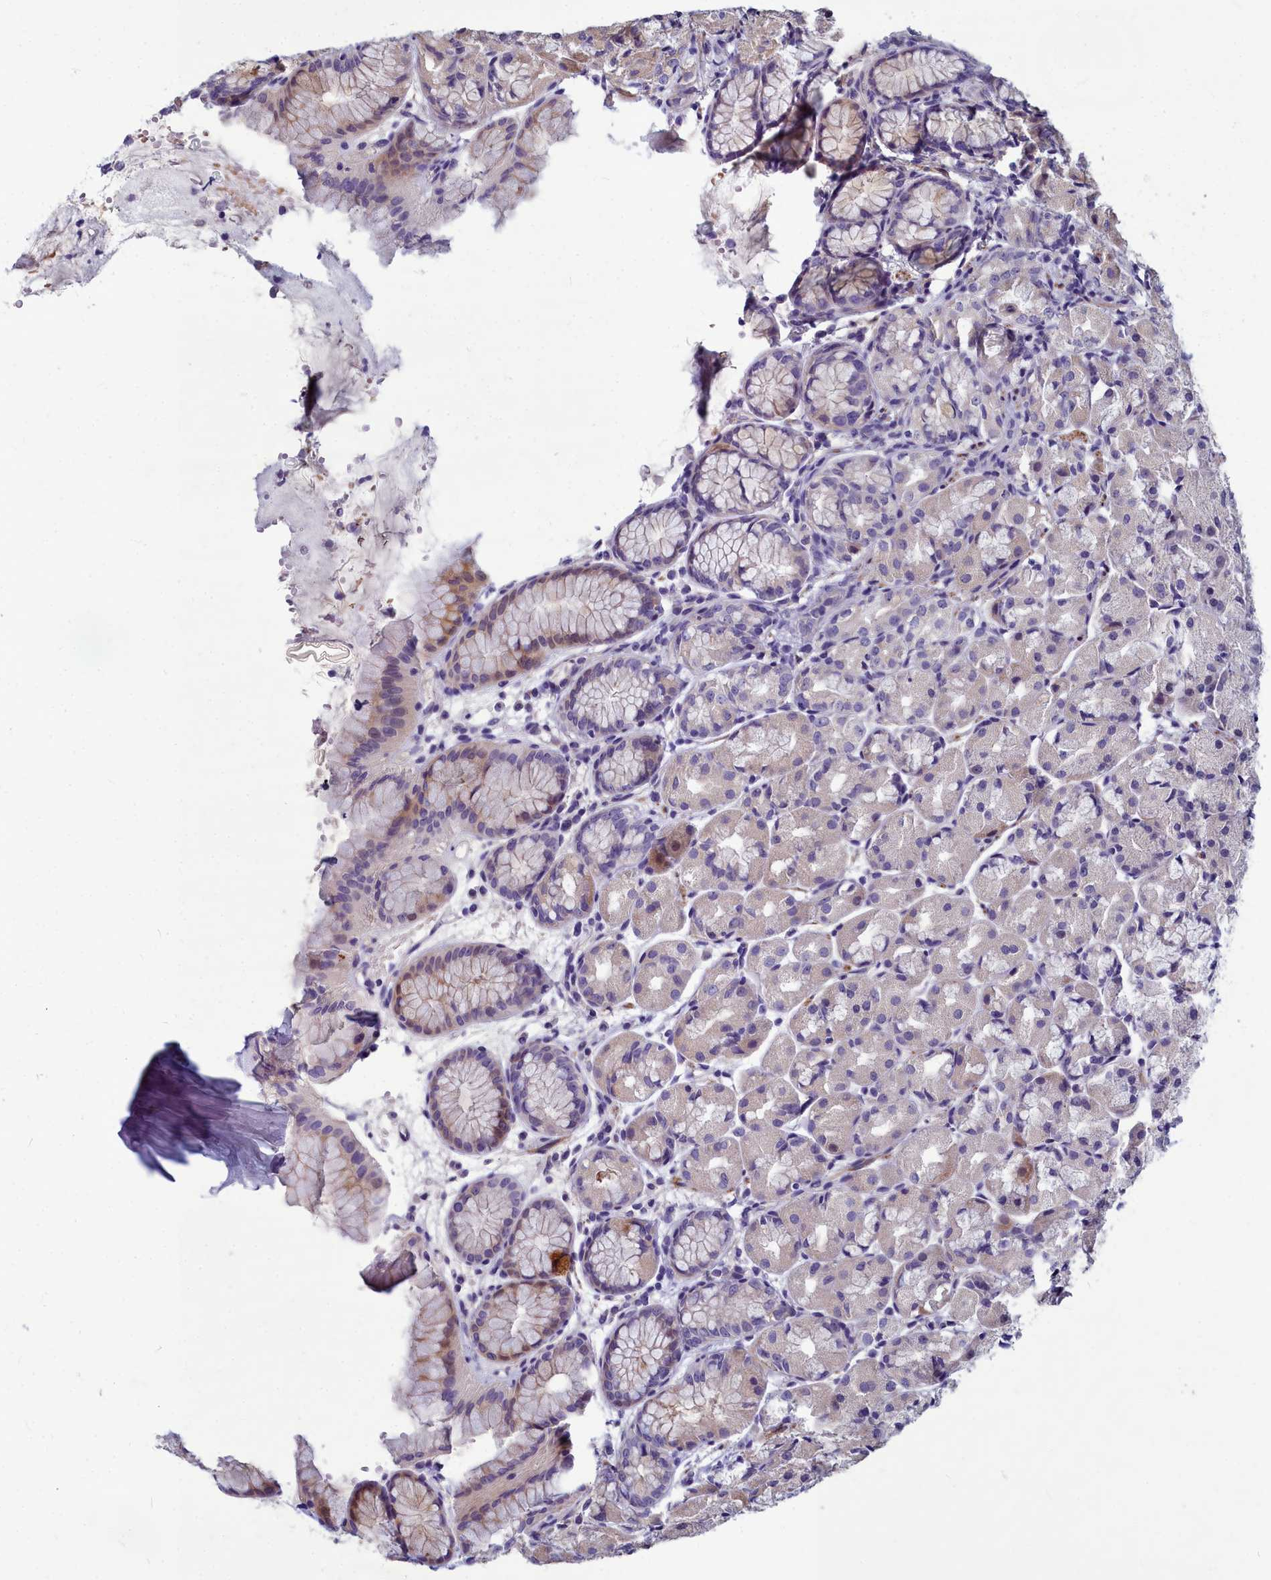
{"staining": {"intensity": "weak", "quantity": "<25%", "location": "cytoplasmic/membranous"}, "tissue": "stomach", "cell_type": "Glandular cells", "image_type": "normal", "snomed": [{"axis": "morphology", "description": "Normal tissue, NOS"}, {"axis": "topography", "description": "Stomach, upper"}], "caption": "The image exhibits no staining of glandular cells in benign stomach.", "gene": "SMPD4", "patient": {"sex": "male", "age": 47}}